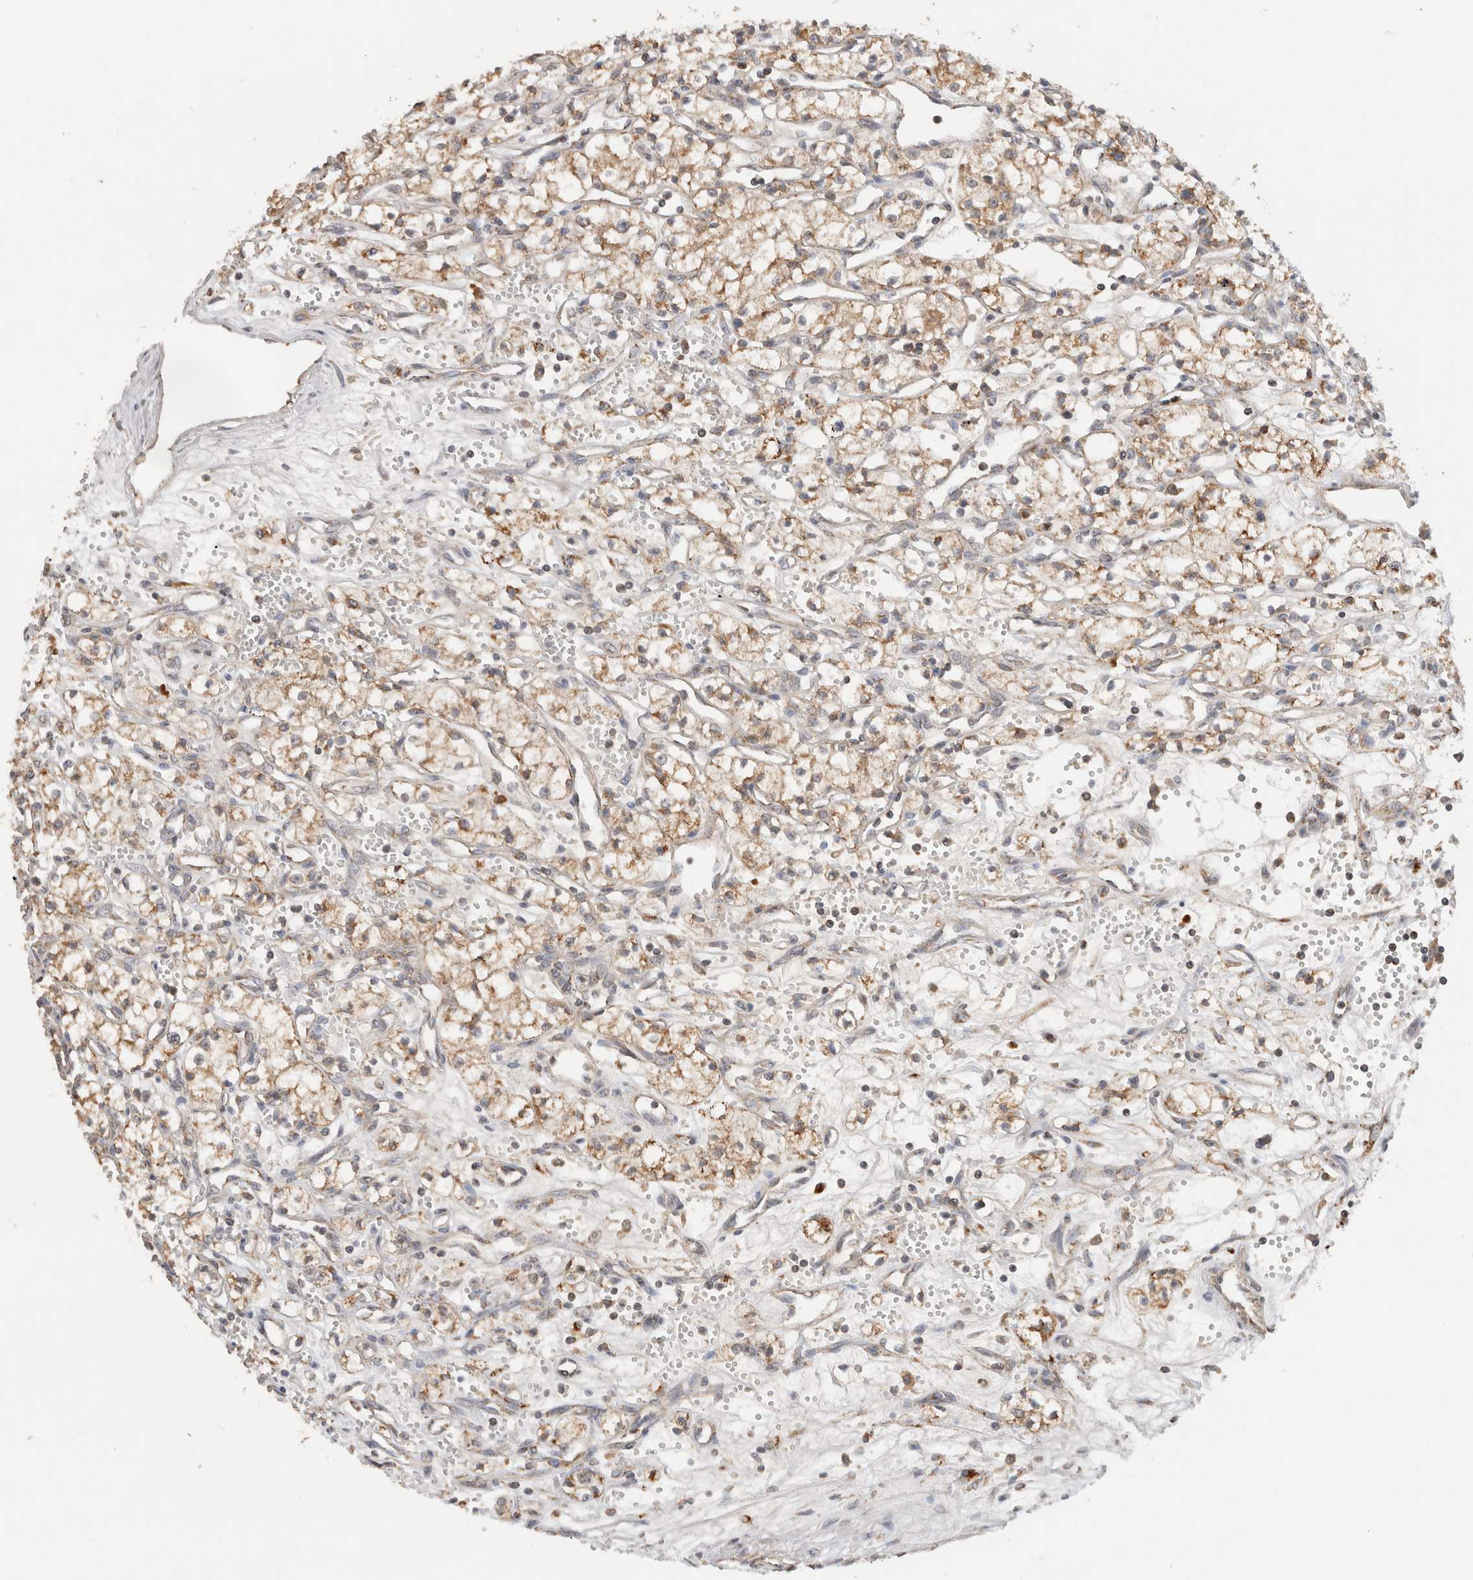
{"staining": {"intensity": "weak", "quantity": ">75%", "location": "cytoplasmic/membranous"}, "tissue": "renal cancer", "cell_type": "Tumor cells", "image_type": "cancer", "snomed": [{"axis": "morphology", "description": "Adenocarcinoma, NOS"}, {"axis": "topography", "description": "Kidney"}], "caption": "Protein analysis of renal cancer (adenocarcinoma) tissue demonstrates weak cytoplasmic/membranous expression in approximately >75% of tumor cells.", "gene": "AMPD1", "patient": {"sex": "male", "age": 59}}